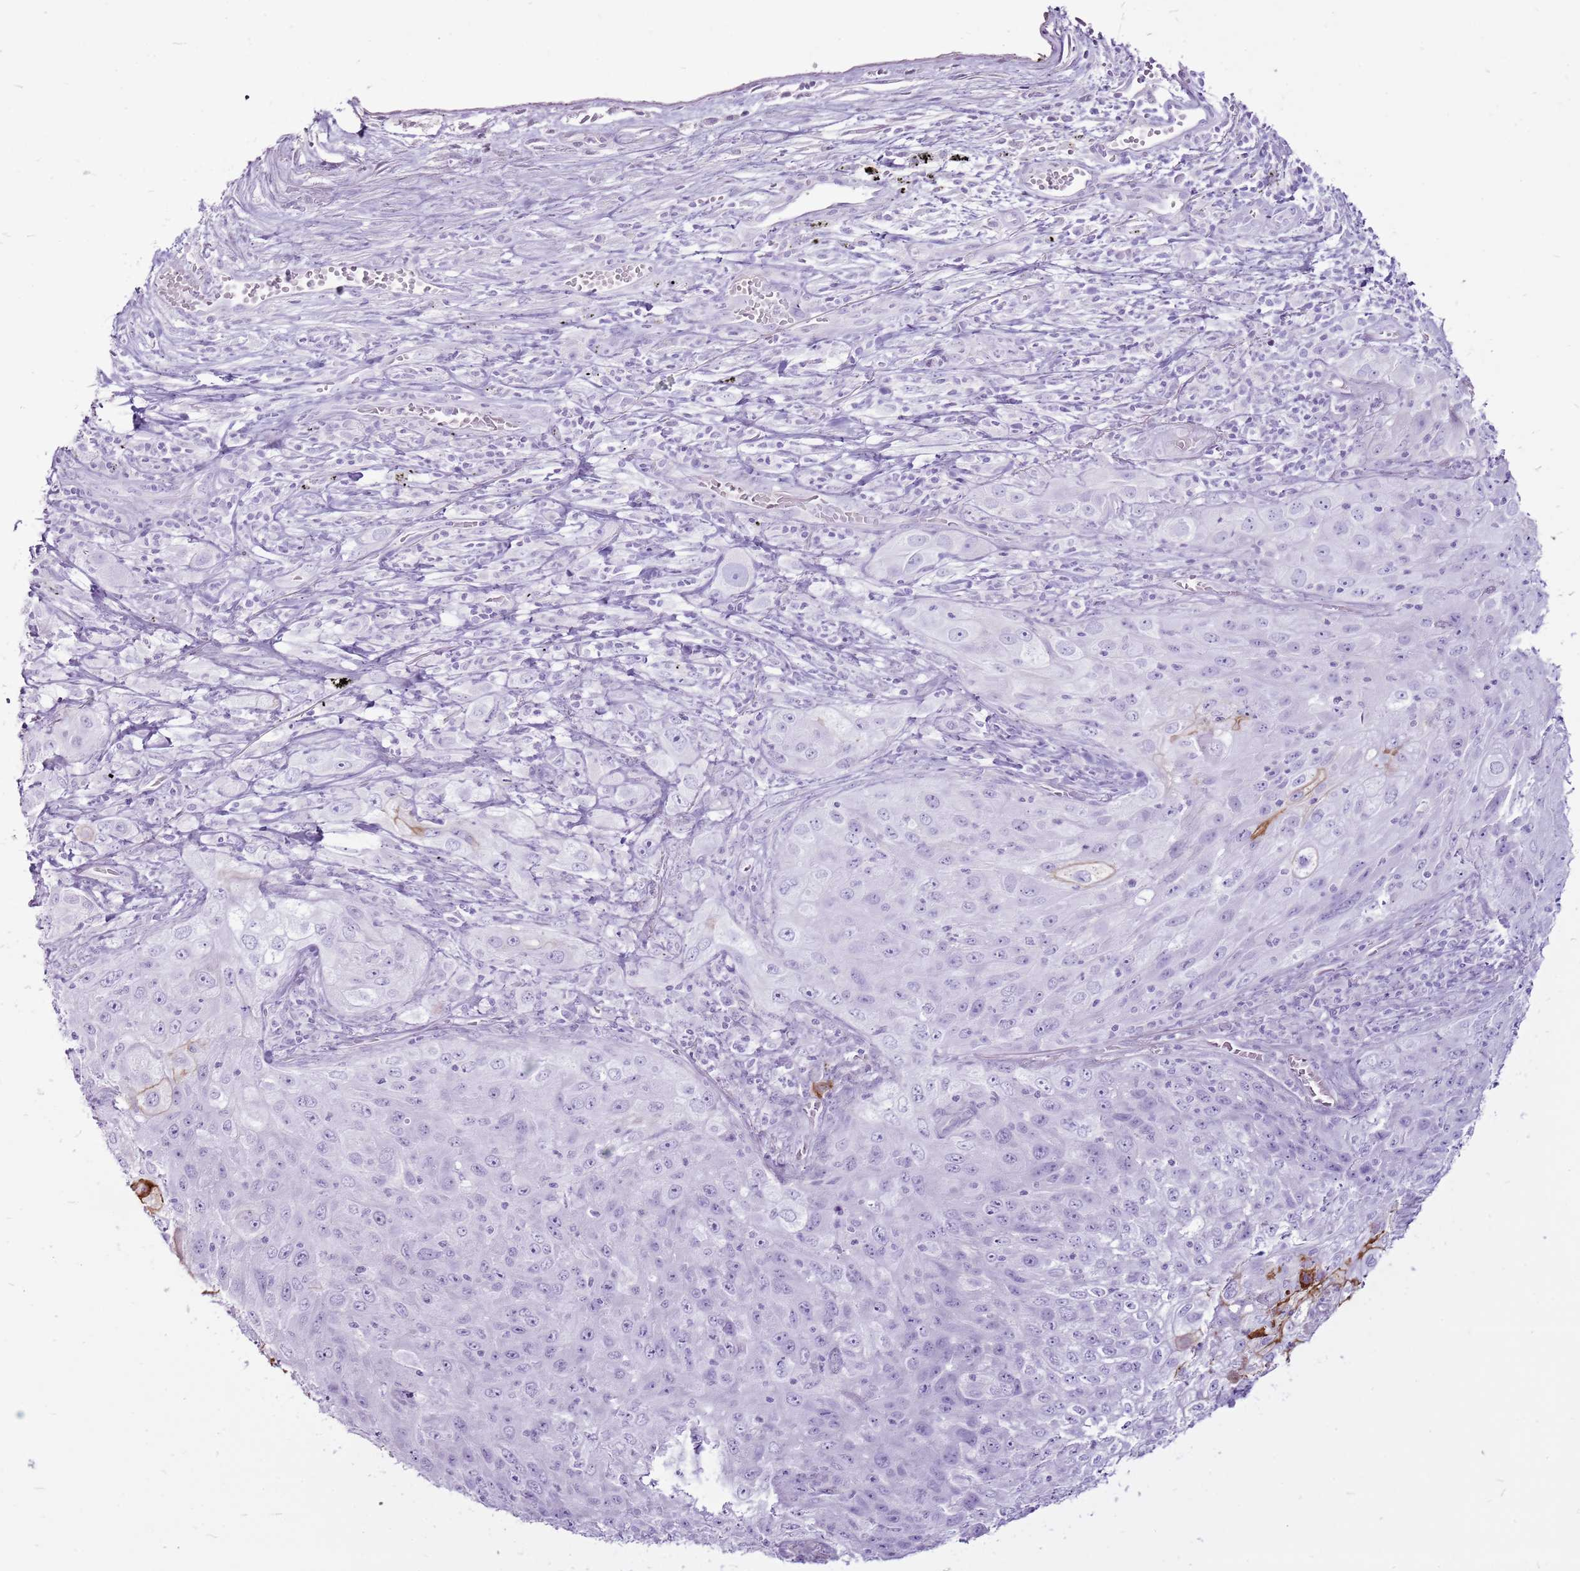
{"staining": {"intensity": "negative", "quantity": "none", "location": "none"}, "tissue": "lung cancer", "cell_type": "Tumor cells", "image_type": "cancer", "snomed": [{"axis": "morphology", "description": "Squamous cell carcinoma, NOS"}, {"axis": "topography", "description": "Lung"}], "caption": "This histopathology image is of lung squamous cell carcinoma stained with IHC to label a protein in brown with the nuclei are counter-stained blue. There is no staining in tumor cells.", "gene": "CNFN", "patient": {"sex": "female", "age": 69}}